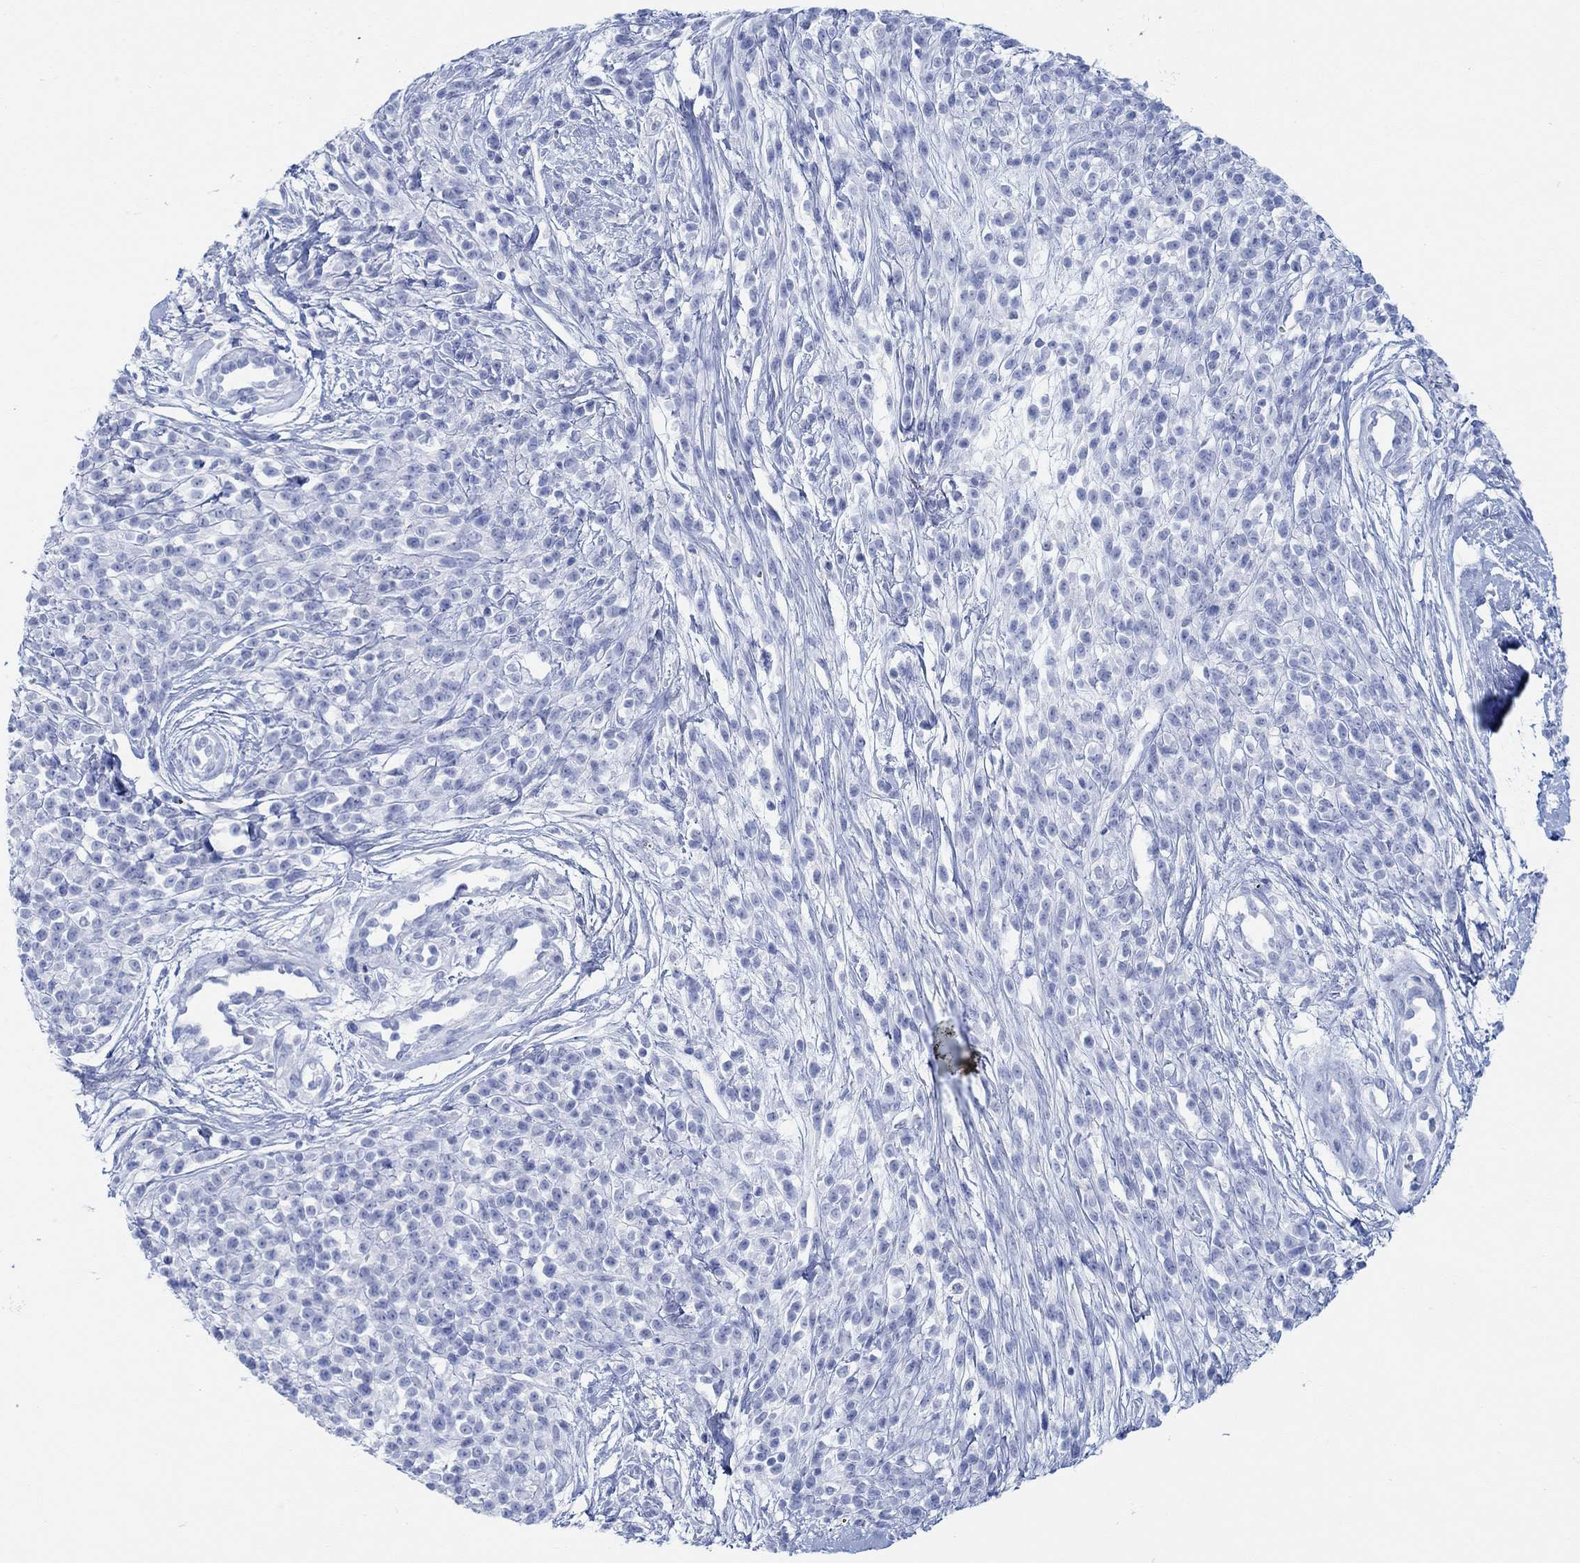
{"staining": {"intensity": "negative", "quantity": "none", "location": "none"}, "tissue": "melanoma", "cell_type": "Tumor cells", "image_type": "cancer", "snomed": [{"axis": "morphology", "description": "Malignant melanoma, NOS"}, {"axis": "topography", "description": "Skin"}, {"axis": "topography", "description": "Skin of trunk"}], "caption": "Photomicrograph shows no protein positivity in tumor cells of malignant melanoma tissue.", "gene": "AK8", "patient": {"sex": "male", "age": 74}}